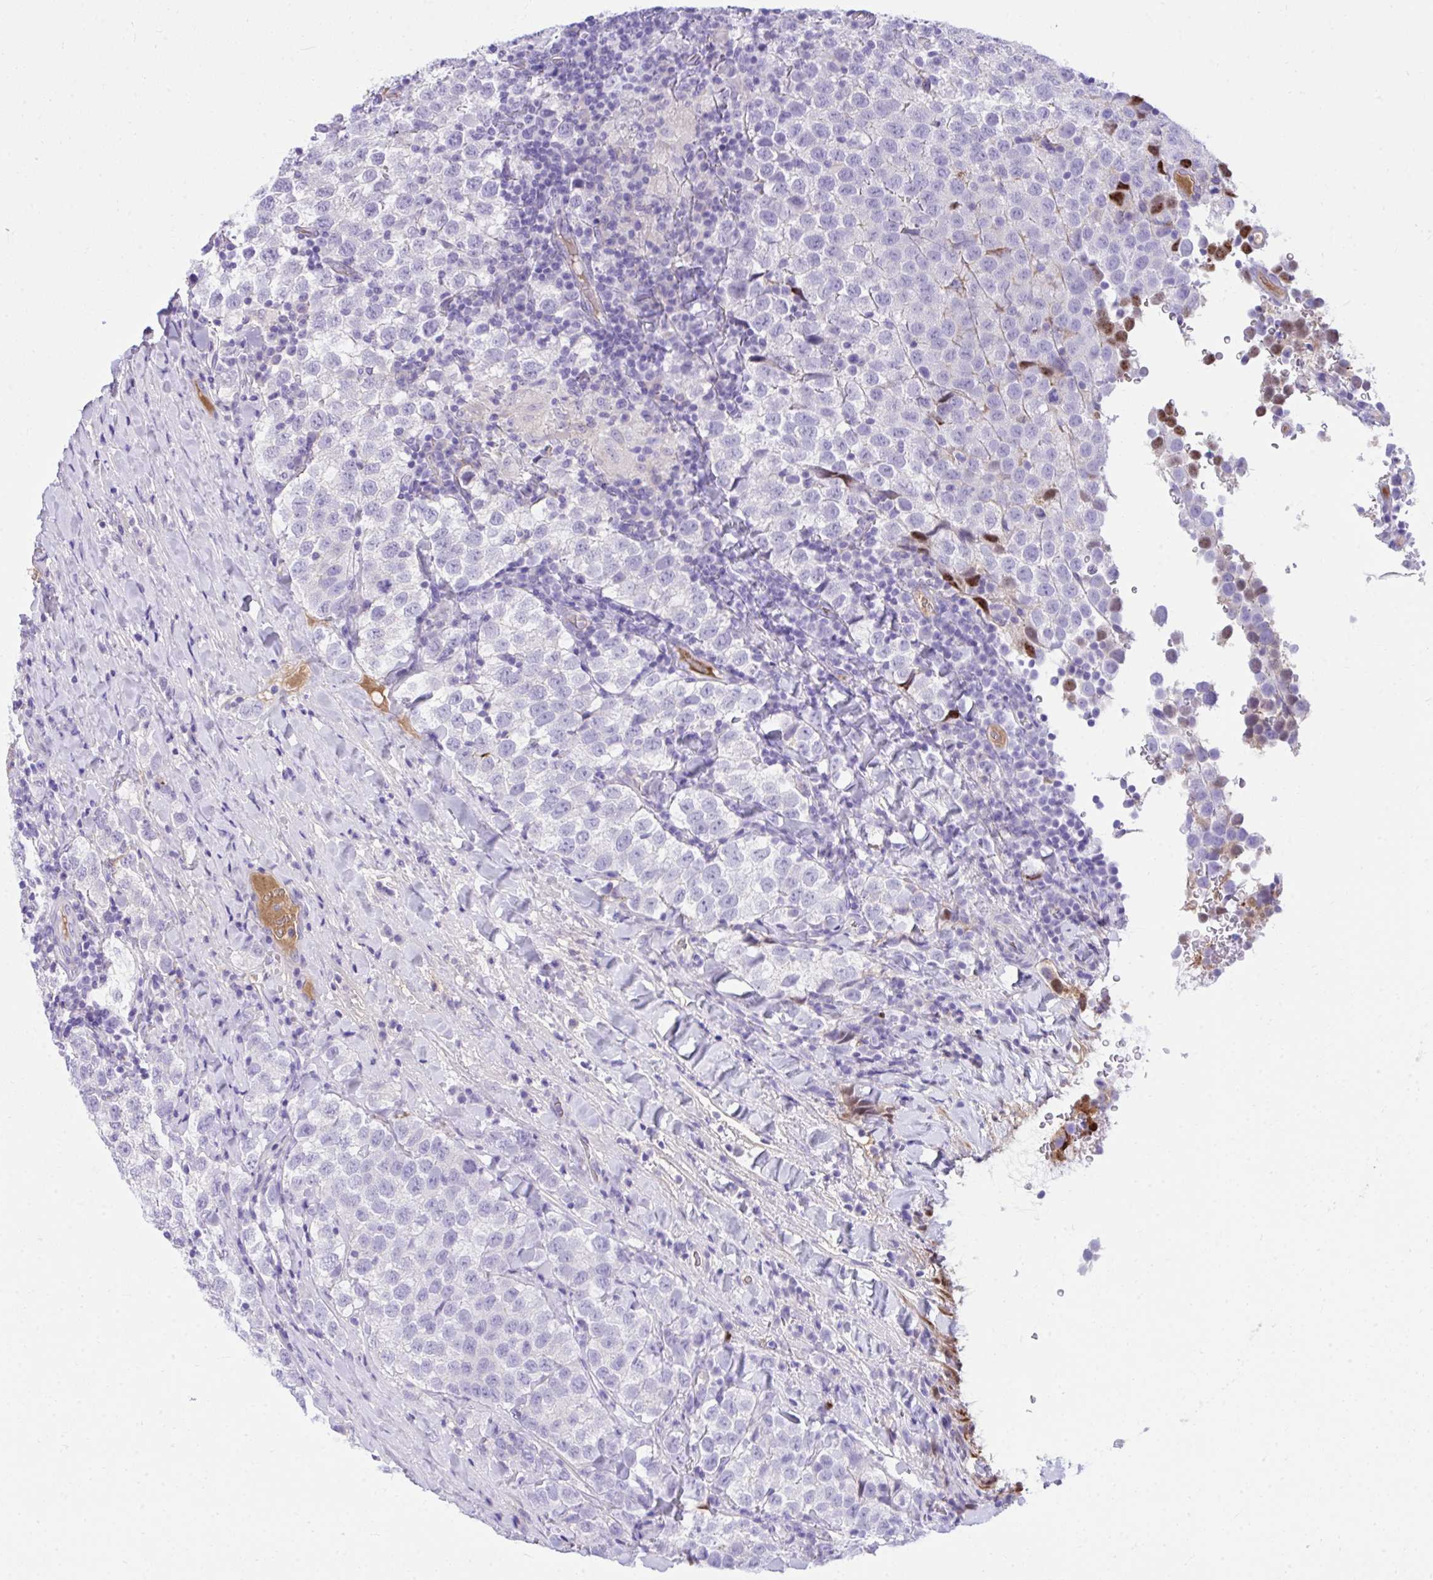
{"staining": {"intensity": "negative", "quantity": "none", "location": "none"}, "tissue": "testis cancer", "cell_type": "Tumor cells", "image_type": "cancer", "snomed": [{"axis": "morphology", "description": "Seminoma, NOS"}, {"axis": "topography", "description": "Testis"}], "caption": "This image is of seminoma (testis) stained with IHC to label a protein in brown with the nuclei are counter-stained blue. There is no expression in tumor cells.", "gene": "HRG", "patient": {"sex": "male", "age": 34}}